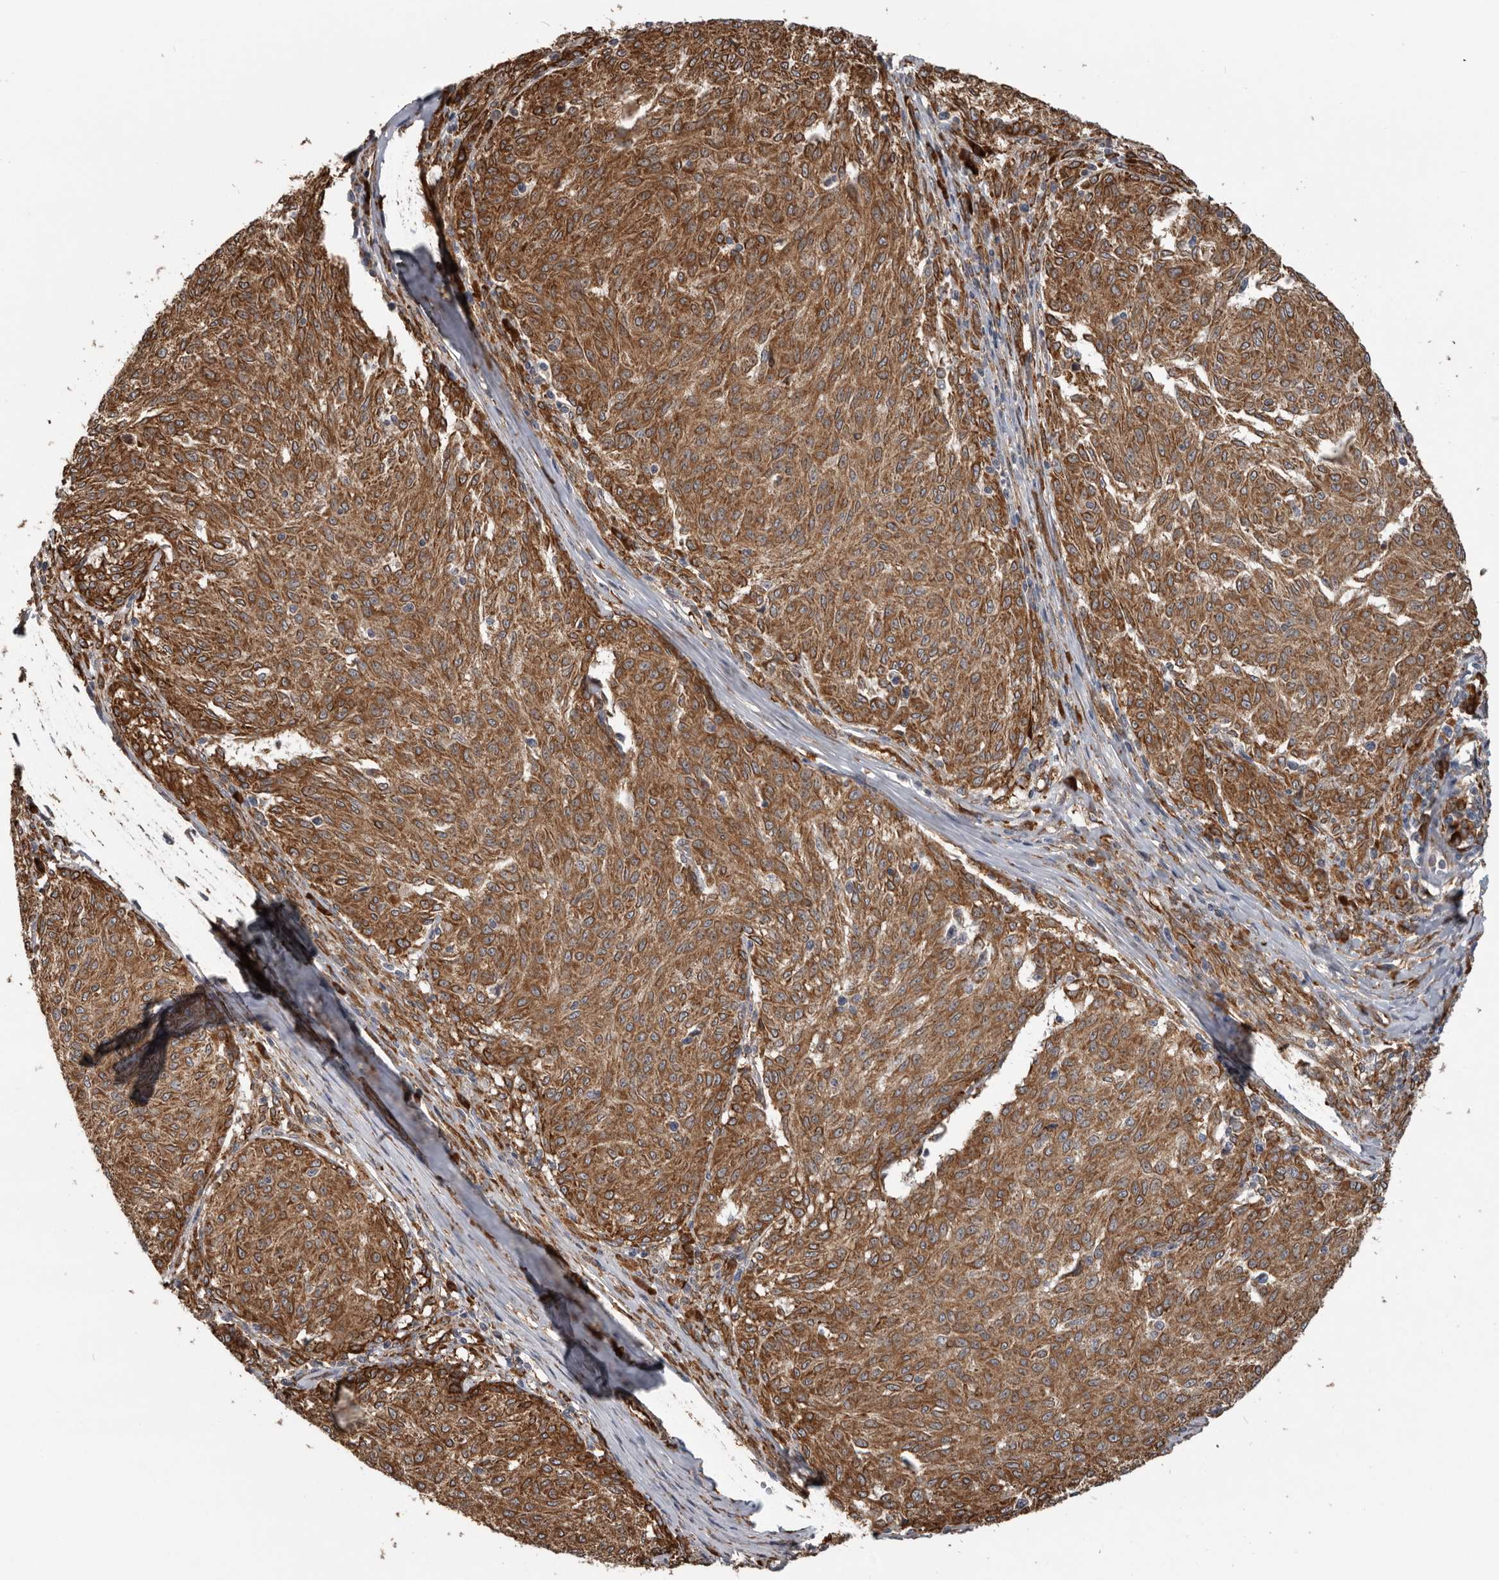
{"staining": {"intensity": "moderate", "quantity": ">75%", "location": "cytoplasmic/membranous"}, "tissue": "melanoma", "cell_type": "Tumor cells", "image_type": "cancer", "snomed": [{"axis": "morphology", "description": "Malignant melanoma, NOS"}, {"axis": "topography", "description": "Skin"}], "caption": "Protein staining shows moderate cytoplasmic/membranous positivity in approximately >75% of tumor cells in melanoma.", "gene": "CEP350", "patient": {"sex": "female", "age": 72}}